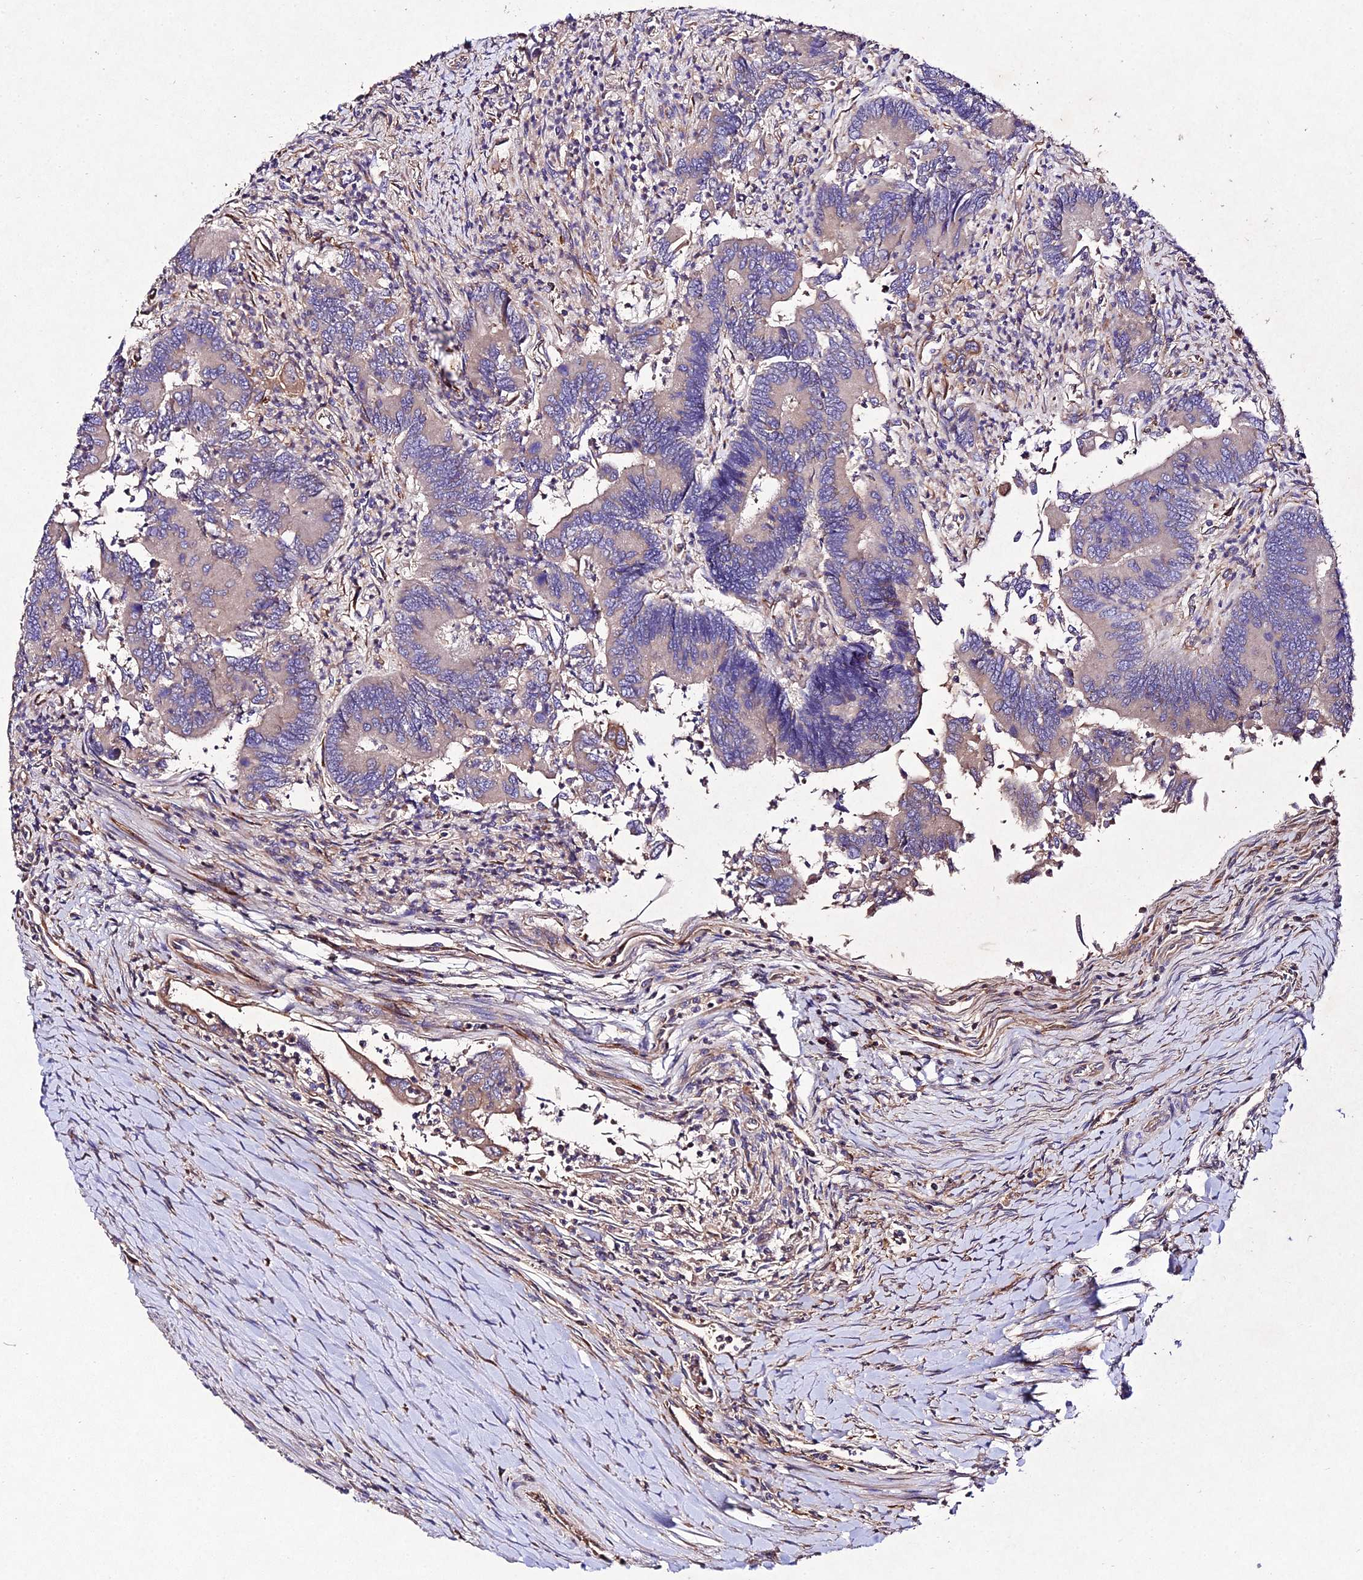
{"staining": {"intensity": "weak", "quantity": ">75%", "location": "cytoplasmic/membranous"}, "tissue": "colorectal cancer", "cell_type": "Tumor cells", "image_type": "cancer", "snomed": [{"axis": "morphology", "description": "Adenocarcinoma, NOS"}, {"axis": "topography", "description": "Colon"}], "caption": "Brown immunohistochemical staining in colorectal adenocarcinoma demonstrates weak cytoplasmic/membranous expression in about >75% of tumor cells.", "gene": "AP3M2", "patient": {"sex": "female", "age": 67}}